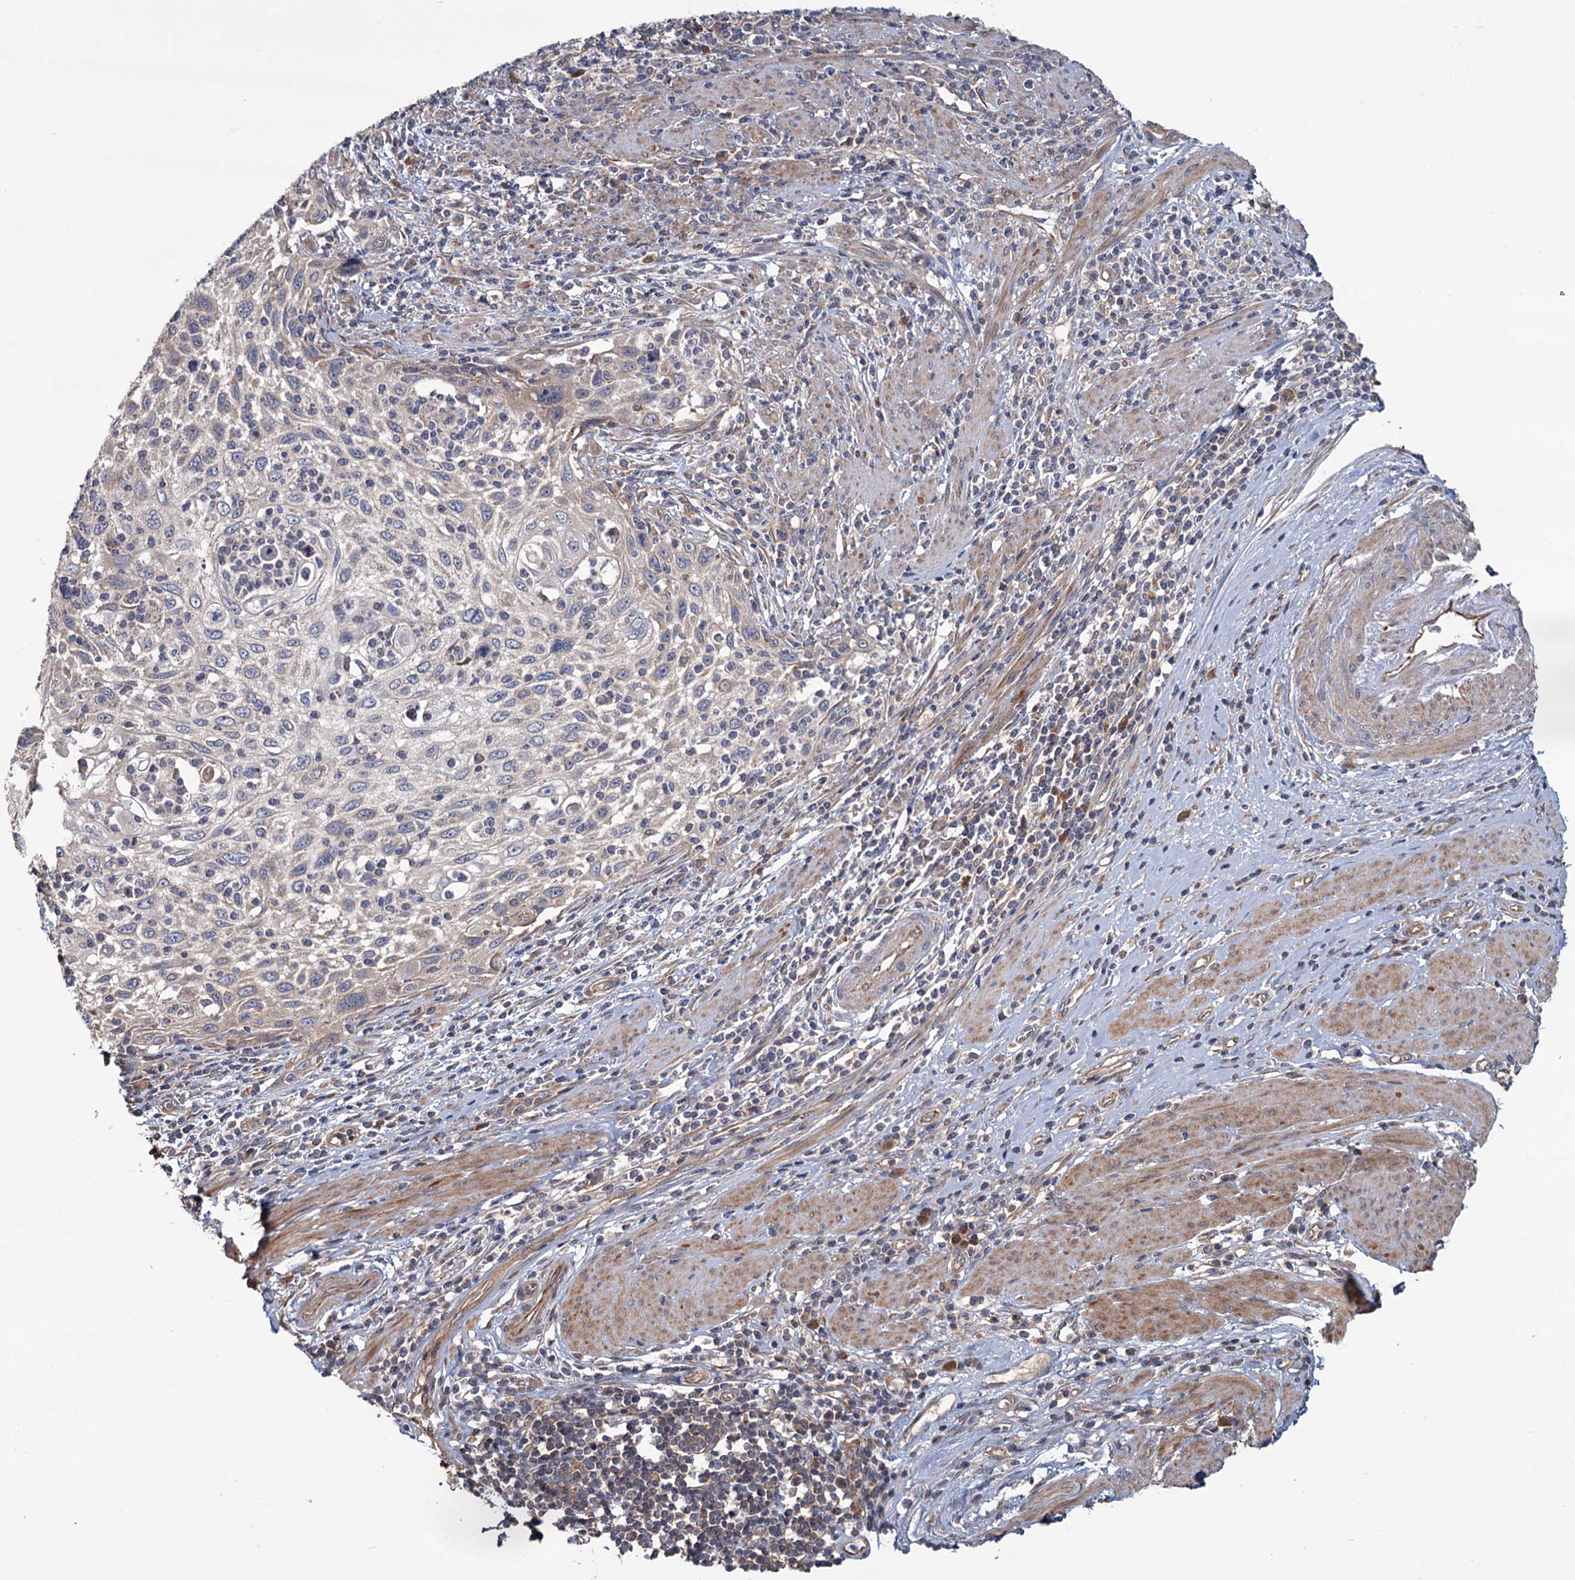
{"staining": {"intensity": "negative", "quantity": "none", "location": "none"}, "tissue": "cervical cancer", "cell_type": "Tumor cells", "image_type": "cancer", "snomed": [{"axis": "morphology", "description": "Squamous cell carcinoma, NOS"}, {"axis": "topography", "description": "Cervix"}], "caption": "There is no significant staining in tumor cells of cervical cancer. (DAB immunohistochemistry, high magnification).", "gene": "MTRR", "patient": {"sex": "female", "age": 70}}